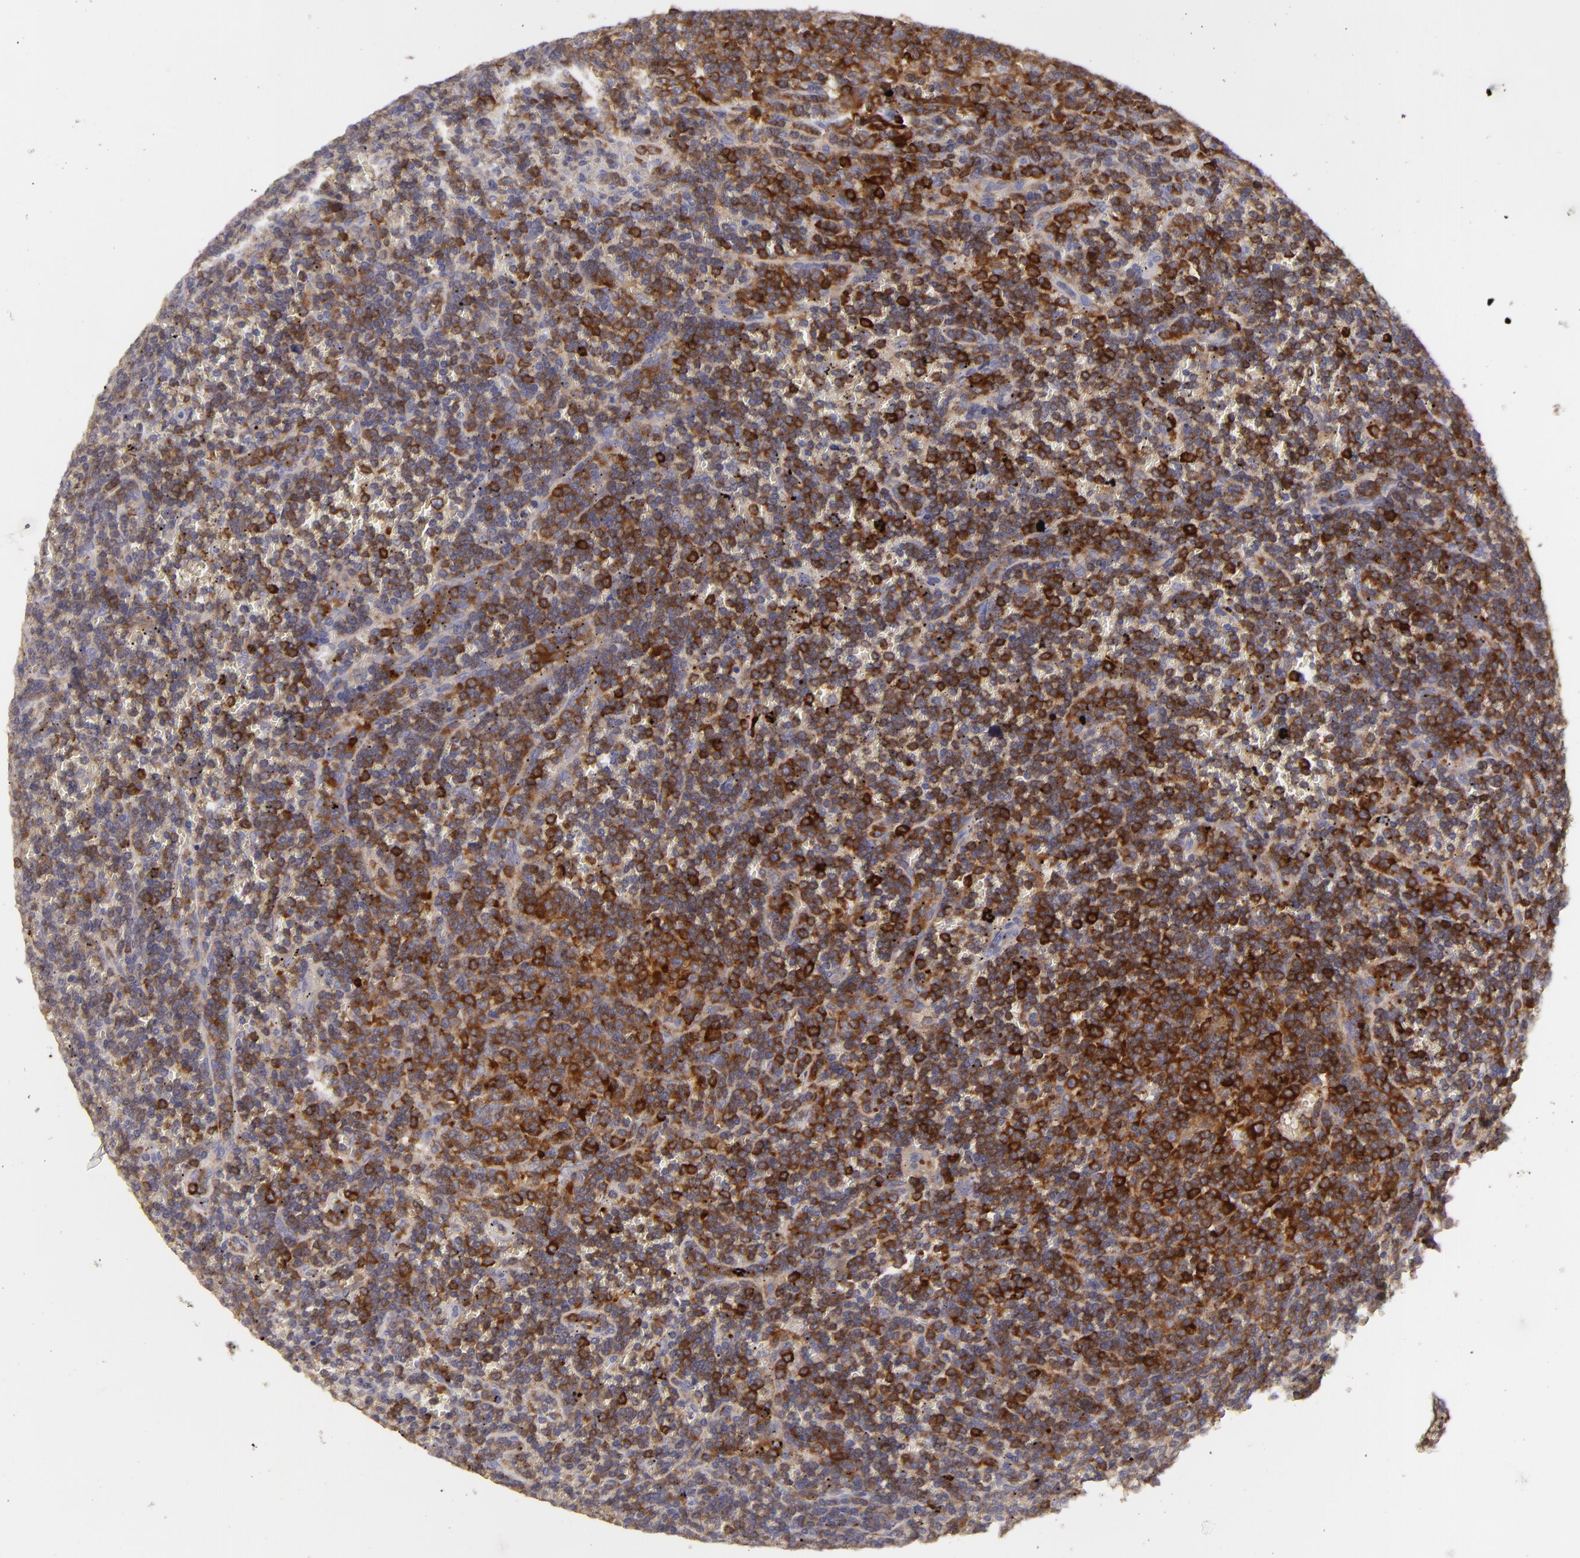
{"staining": {"intensity": "moderate", "quantity": ">75%", "location": "cytoplasmic/membranous"}, "tissue": "lymphoma", "cell_type": "Tumor cells", "image_type": "cancer", "snomed": [{"axis": "morphology", "description": "Malignant lymphoma, non-Hodgkin's type, Low grade"}, {"axis": "topography", "description": "Spleen"}], "caption": "Protein expression analysis of low-grade malignant lymphoma, non-Hodgkin's type reveals moderate cytoplasmic/membranous expression in about >75% of tumor cells. (Stains: DAB in brown, nuclei in blue, Microscopy: brightfield microscopy at high magnification).", "gene": "MMP10", "patient": {"sex": "male", "age": 80}}